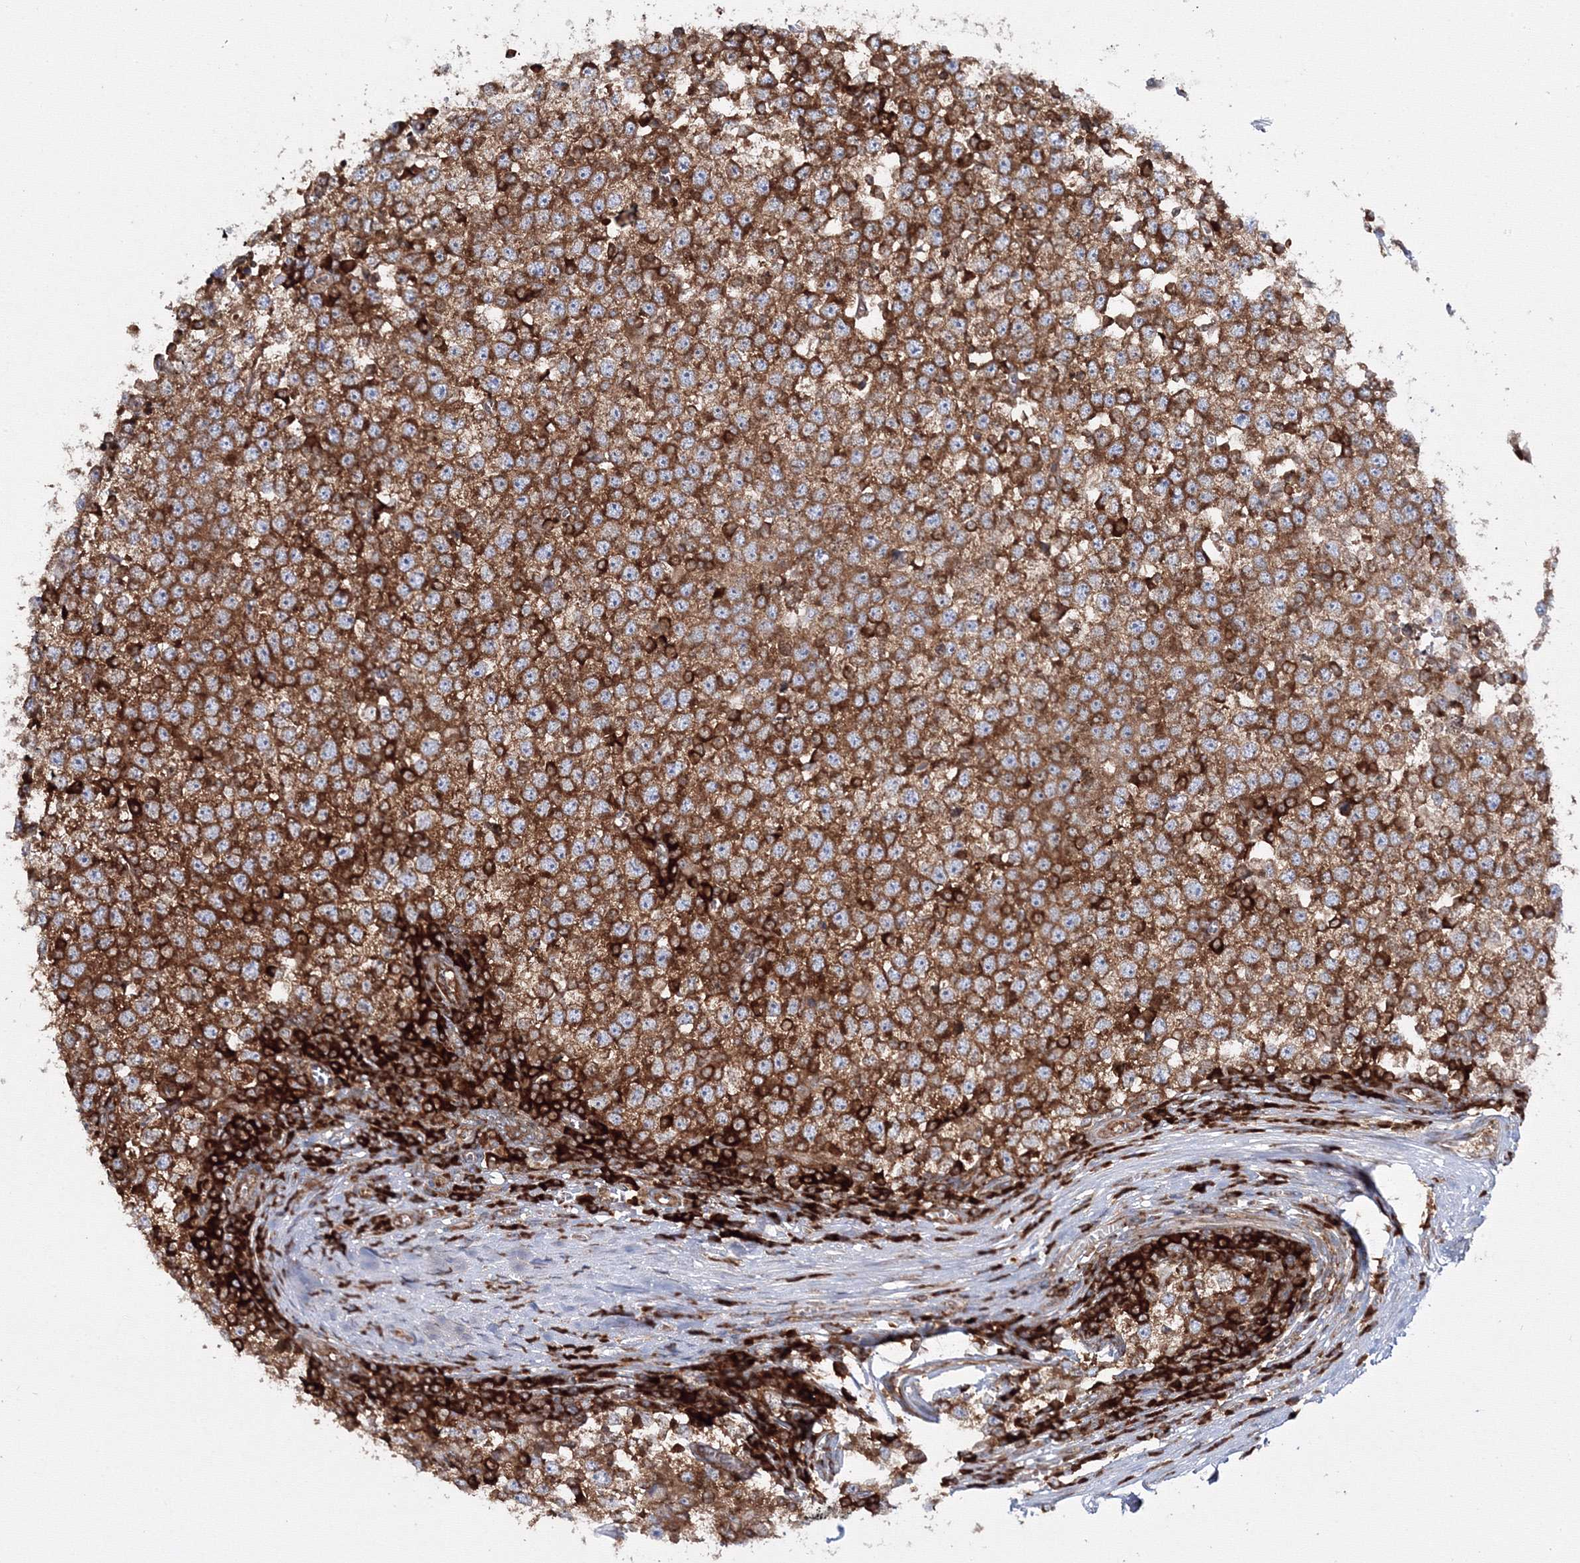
{"staining": {"intensity": "moderate", "quantity": ">75%", "location": "cytoplasmic/membranous"}, "tissue": "testis cancer", "cell_type": "Tumor cells", "image_type": "cancer", "snomed": [{"axis": "morphology", "description": "Seminoma, NOS"}, {"axis": "topography", "description": "Testis"}], "caption": "A medium amount of moderate cytoplasmic/membranous staining is present in approximately >75% of tumor cells in testis cancer (seminoma) tissue.", "gene": "HARS1", "patient": {"sex": "male", "age": 65}}